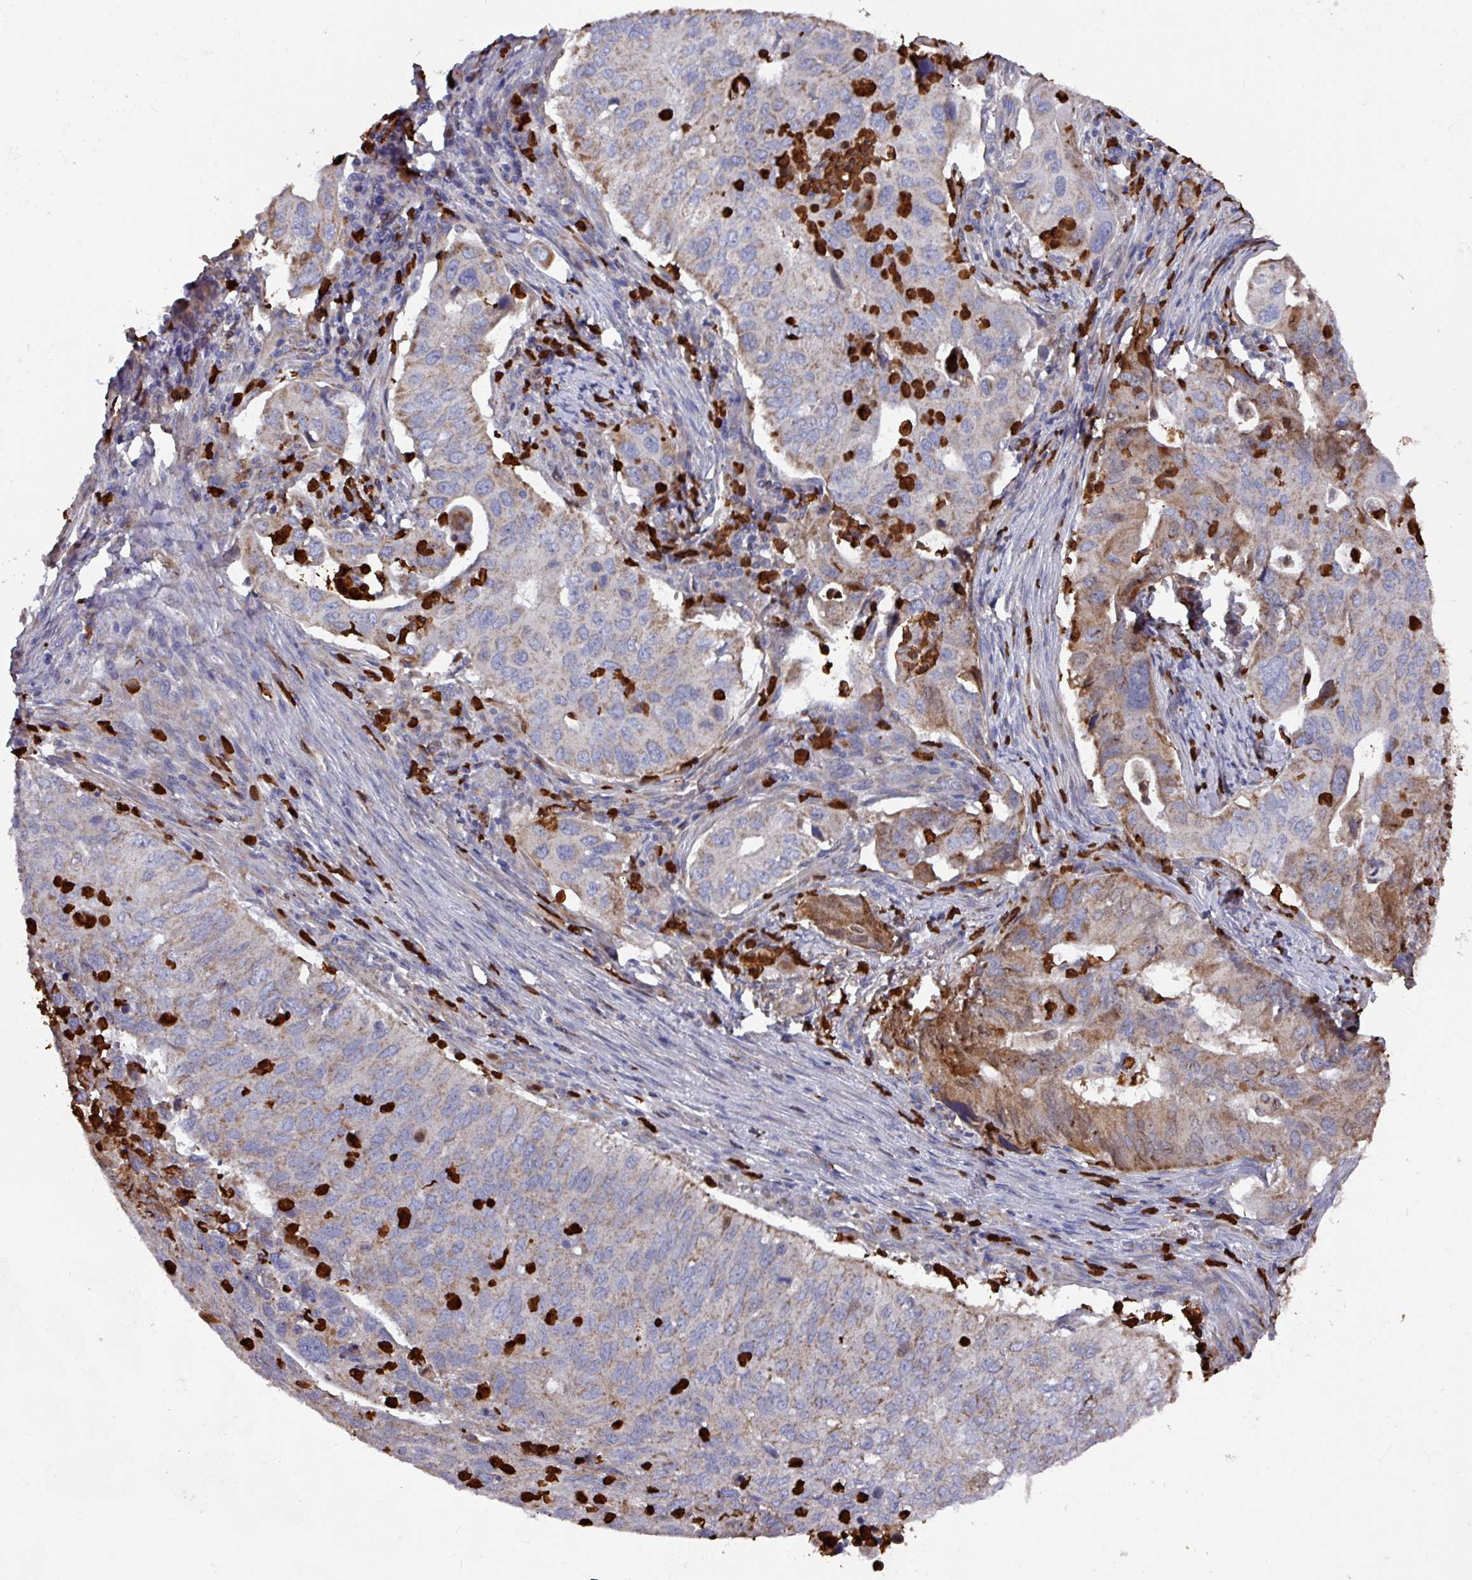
{"staining": {"intensity": "moderate", "quantity": "25%-75%", "location": "cytoplasmic/membranous"}, "tissue": "lung cancer", "cell_type": "Tumor cells", "image_type": "cancer", "snomed": [{"axis": "morphology", "description": "Adenocarcinoma, NOS"}, {"axis": "topography", "description": "Lung"}], "caption": "A medium amount of moderate cytoplasmic/membranous expression is appreciated in approximately 25%-75% of tumor cells in lung cancer tissue.", "gene": "UQCC2", "patient": {"sex": "male", "age": 48}}